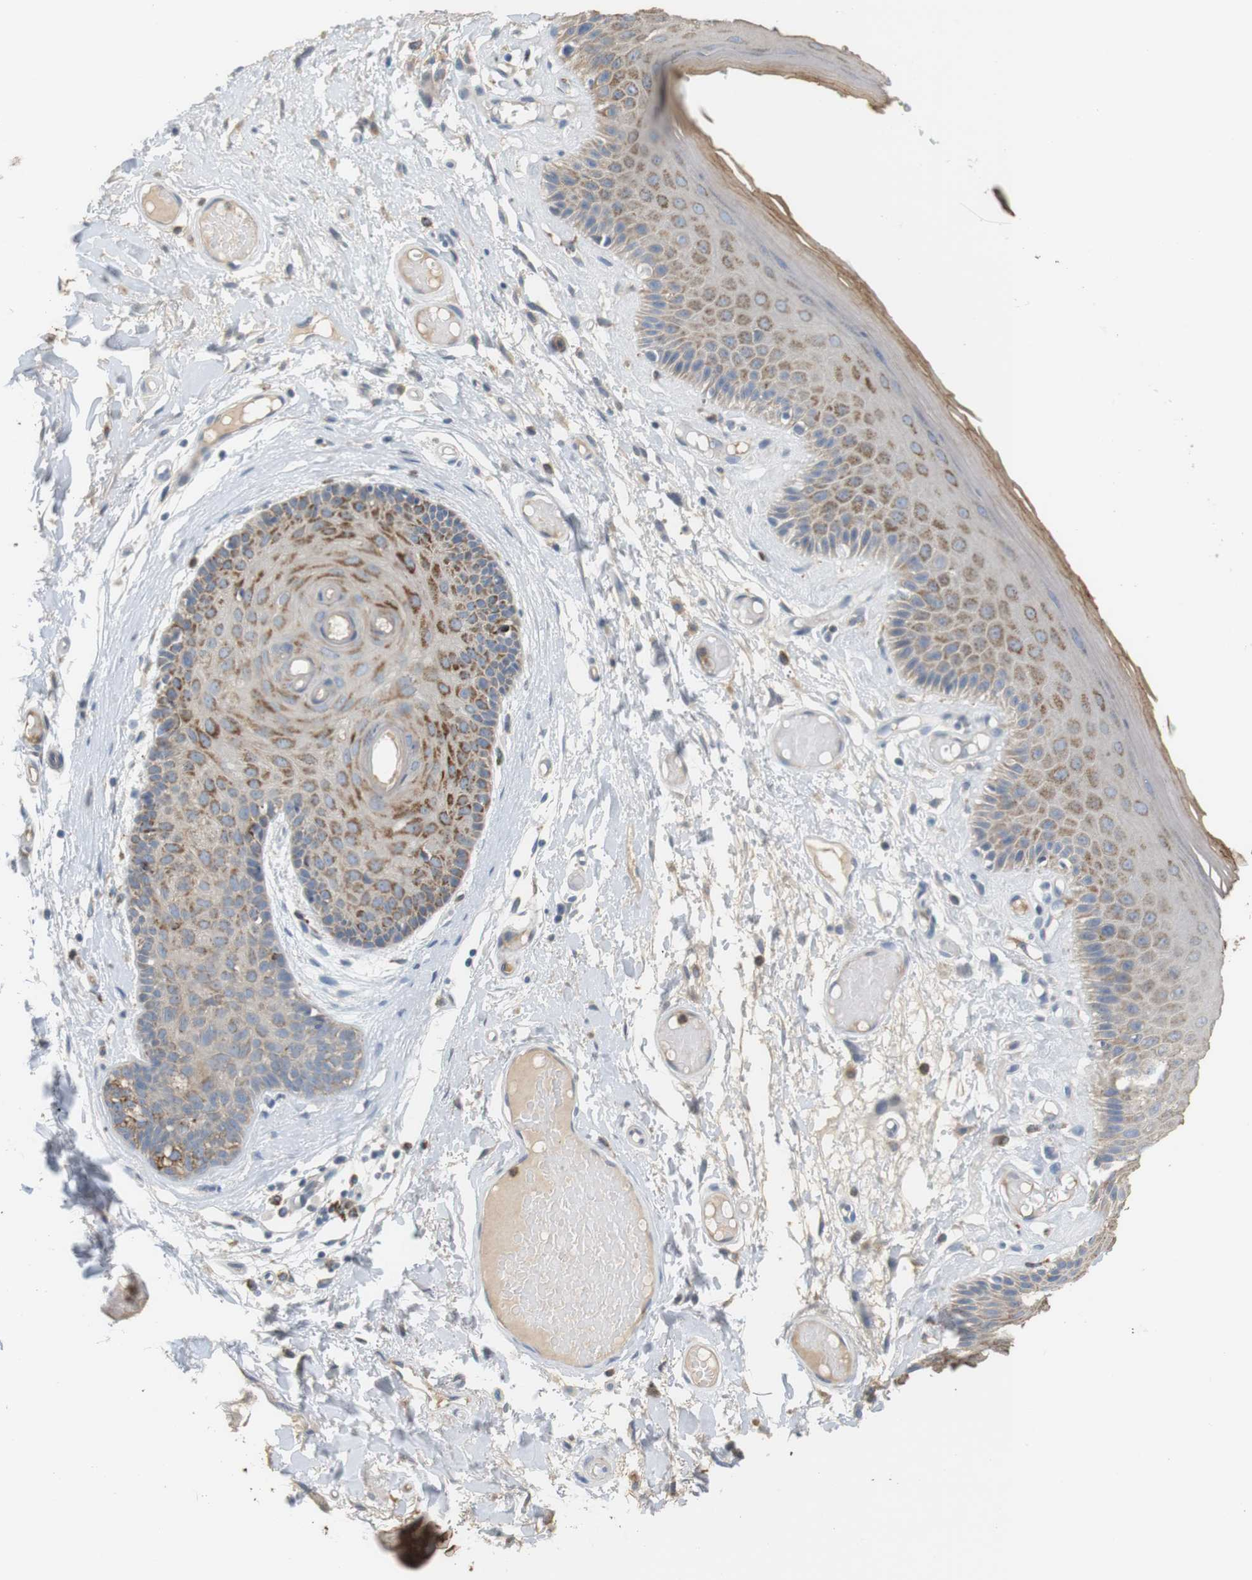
{"staining": {"intensity": "moderate", "quantity": "25%-75%", "location": "cytoplasmic/membranous"}, "tissue": "skin", "cell_type": "Epidermal cells", "image_type": "normal", "snomed": [{"axis": "morphology", "description": "Normal tissue, NOS"}, {"axis": "topography", "description": "Vulva"}], "caption": "A brown stain labels moderate cytoplasmic/membranous expression of a protein in epidermal cells of benign skin.", "gene": "CD300E", "patient": {"sex": "female", "age": 73}}